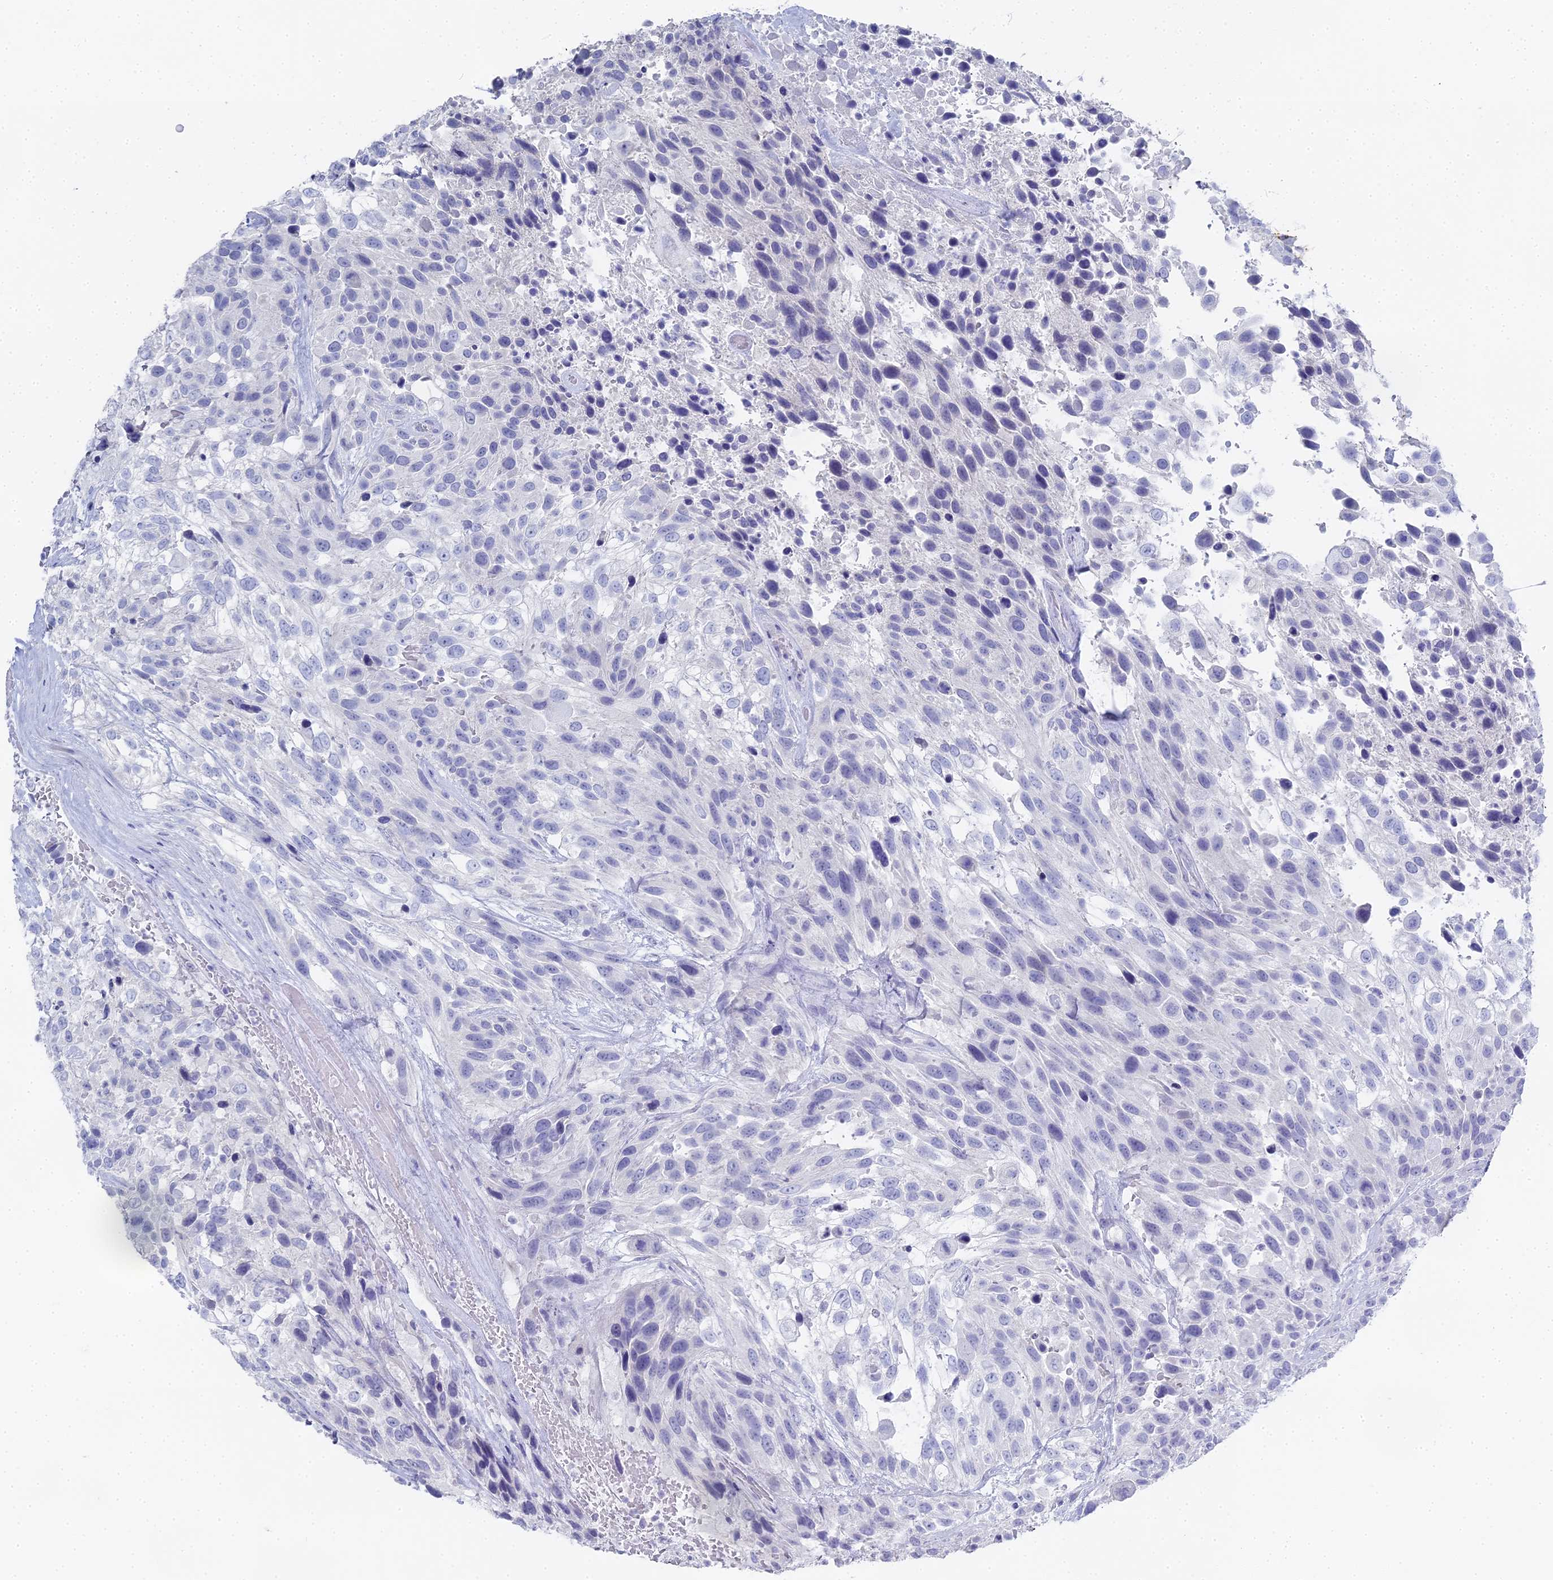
{"staining": {"intensity": "negative", "quantity": "none", "location": "none"}, "tissue": "urothelial cancer", "cell_type": "Tumor cells", "image_type": "cancer", "snomed": [{"axis": "morphology", "description": "Urothelial carcinoma, High grade"}, {"axis": "topography", "description": "Urinary bladder"}], "caption": "DAB (3,3'-diaminobenzidine) immunohistochemical staining of human urothelial cancer exhibits no significant expression in tumor cells.", "gene": "ALPP", "patient": {"sex": "female", "age": 70}}